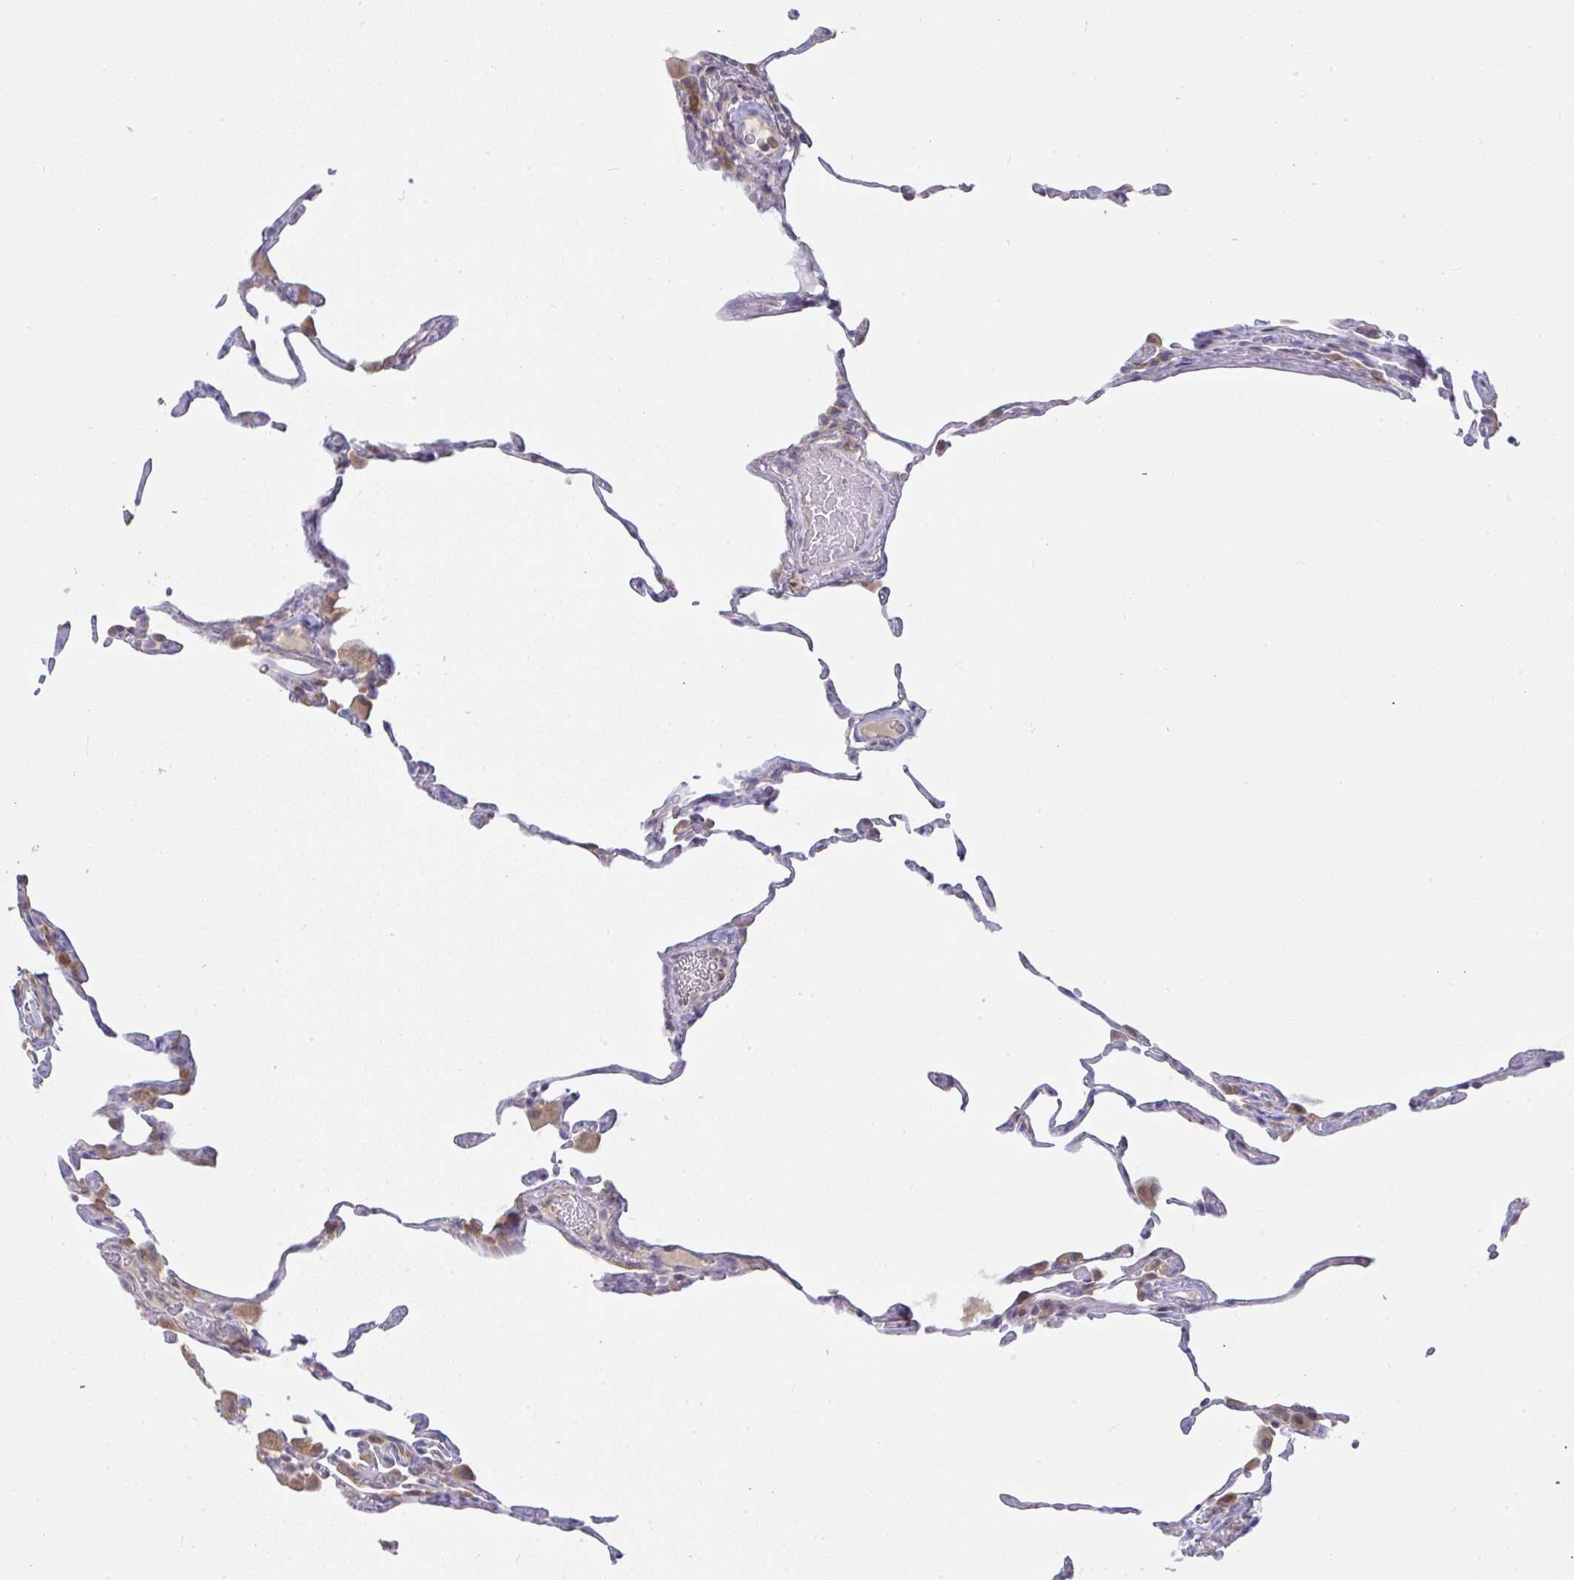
{"staining": {"intensity": "negative", "quantity": "none", "location": "none"}, "tissue": "lung", "cell_type": "Alveolar cells", "image_type": "normal", "snomed": [{"axis": "morphology", "description": "Normal tissue, NOS"}, {"axis": "topography", "description": "Lung"}], "caption": "An IHC photomicrograph of unremarkable lung is shown. There is no staining in alveolar cells of lung. The staining was performed using DAB to visualize the protein expression in brown, while the nuclei were stained in blue with hematoxylin (Magnification: 20x).", "gene": "DERL2", "patient": {"sex": "female", "age": 57}}